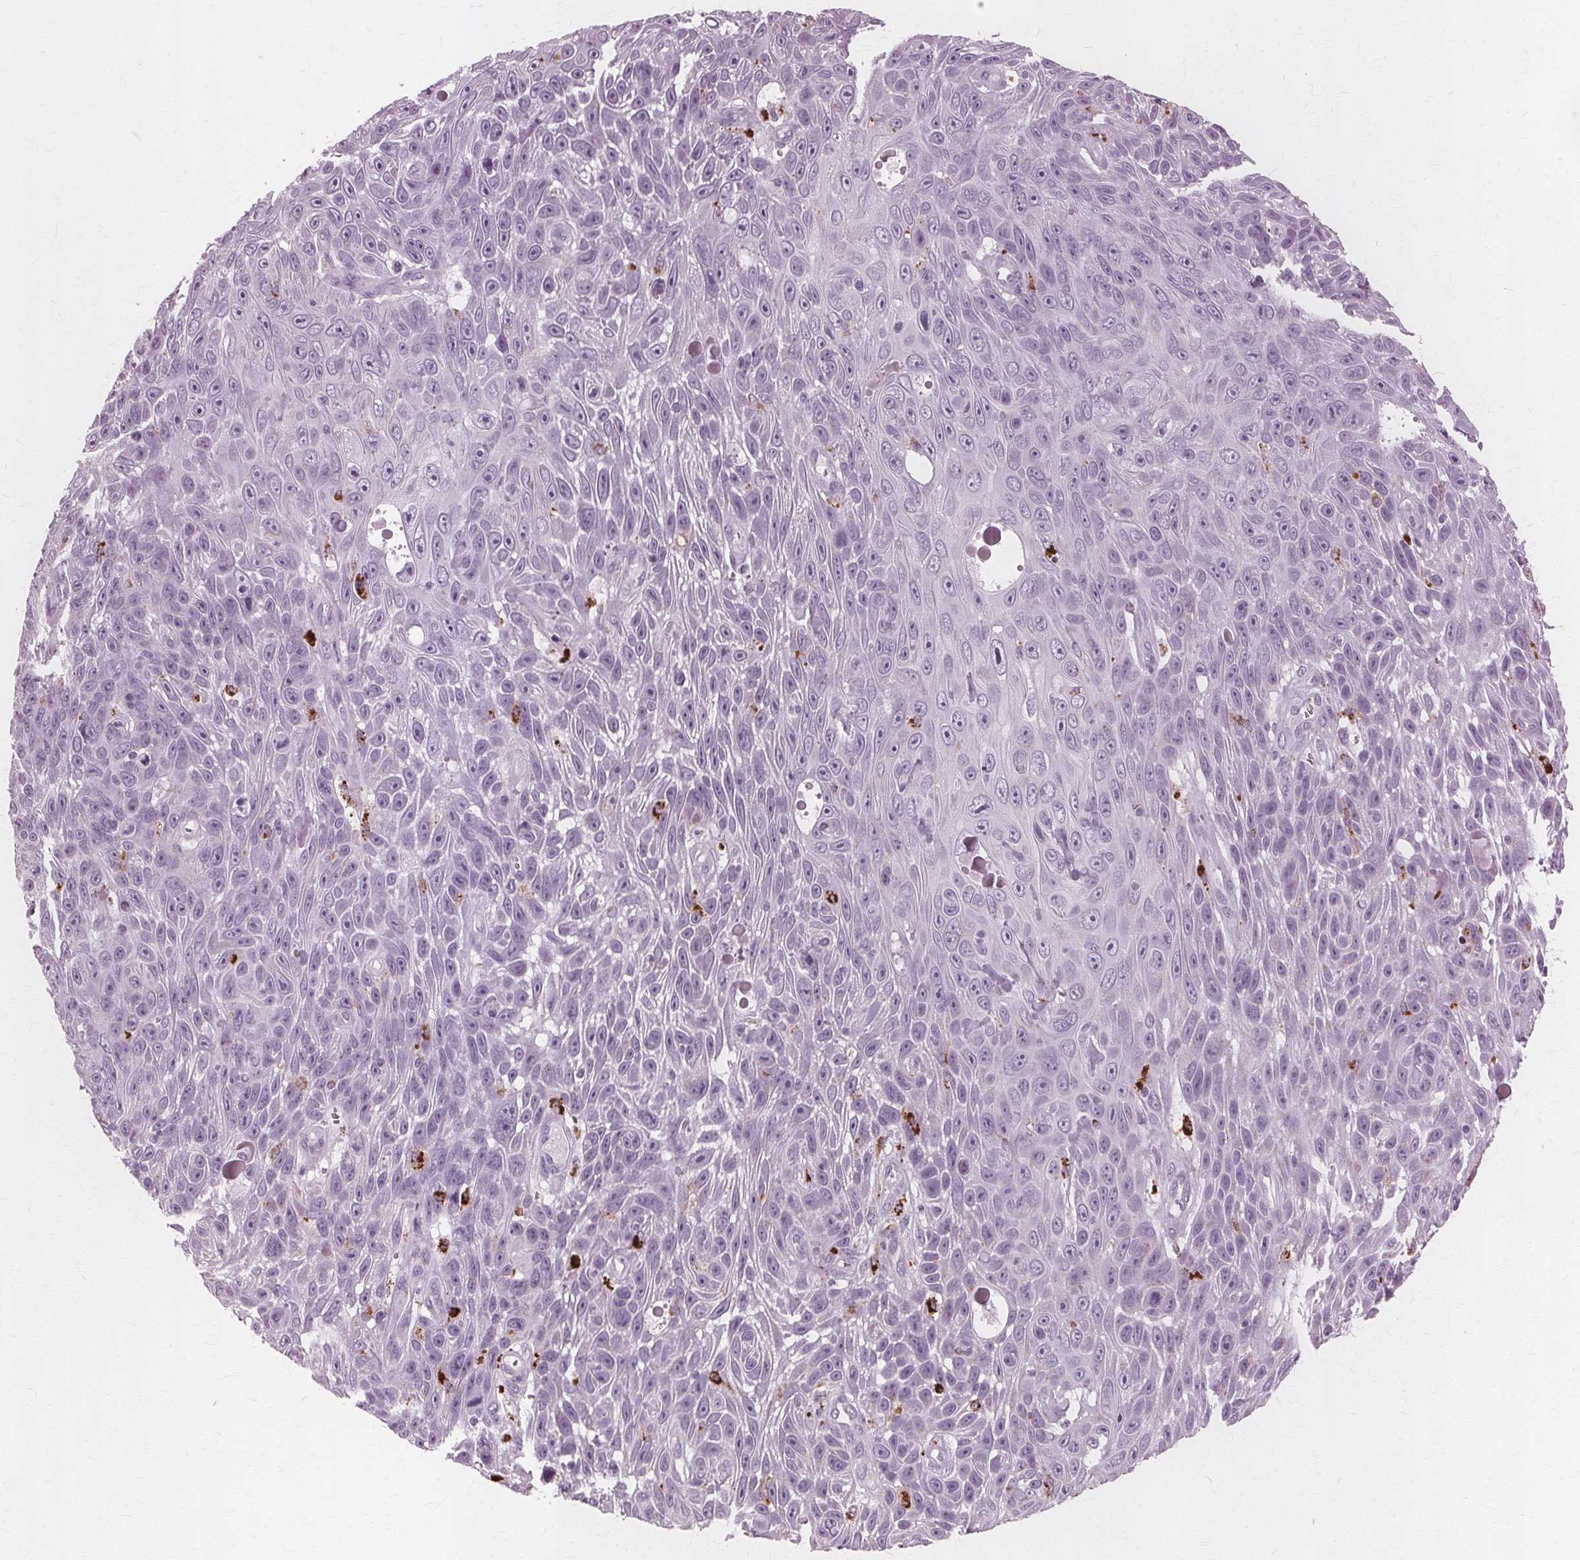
{"staining": {"intensity": "negative", "quantity": "none", "location": "none"}, "tissue": "skin cancer", "cell_type": "Tumor cells", "image_type": "cancer", "snomed": [{"axis": "morphology", "description": "Squamous cell carcinoma, NOS"}, {"axis": "topography", "description": "Skin"}], "caption": "A micrograph of human squamous cell carcinoma (skin) is negative for staining in tumor cells.", "gene": "DNASE2", "patient": {"sex": "male", "age": 82}}